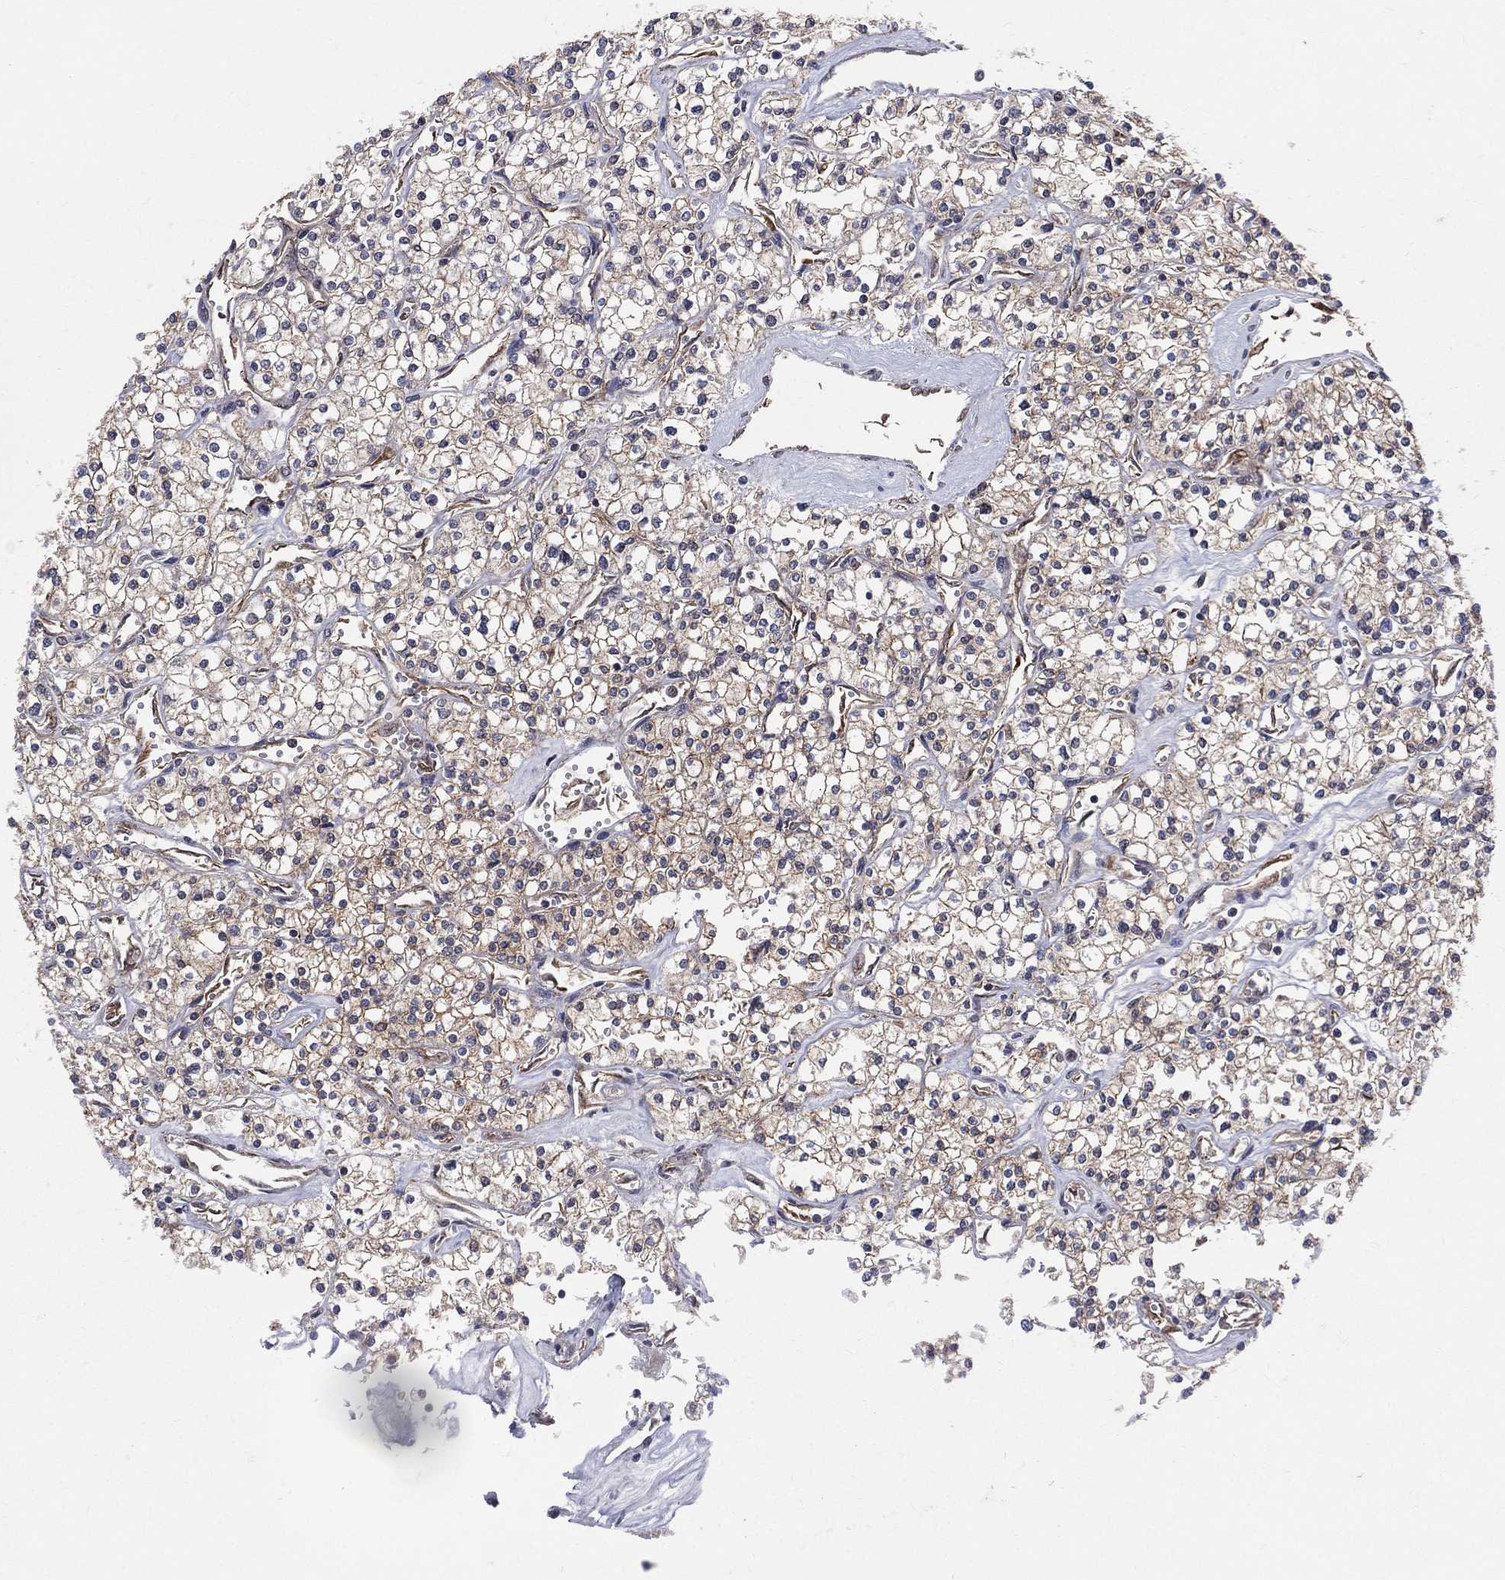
{"staining": {"intensity": "weak", "quantity": "25%-75%", "location": "cytoplasmic/membranous"}, "tissue": "renal cancer", "cell_type": "Tumor cells", "image_type": "cancer", "snomed": [{"axis": "morphology", "description": "Adenocarcinoma, NOS"}, {"axis": "topography", "description": "Kidney"}], "caption": "Immunohistochemical staining of human renal adenocarcinoma displays weak cytoplasmic/membranous protein staining in approximately 25%-75% of tumor cells.", "gene": "GMPR2", "patient": {"sex": "male", "age": 80}}